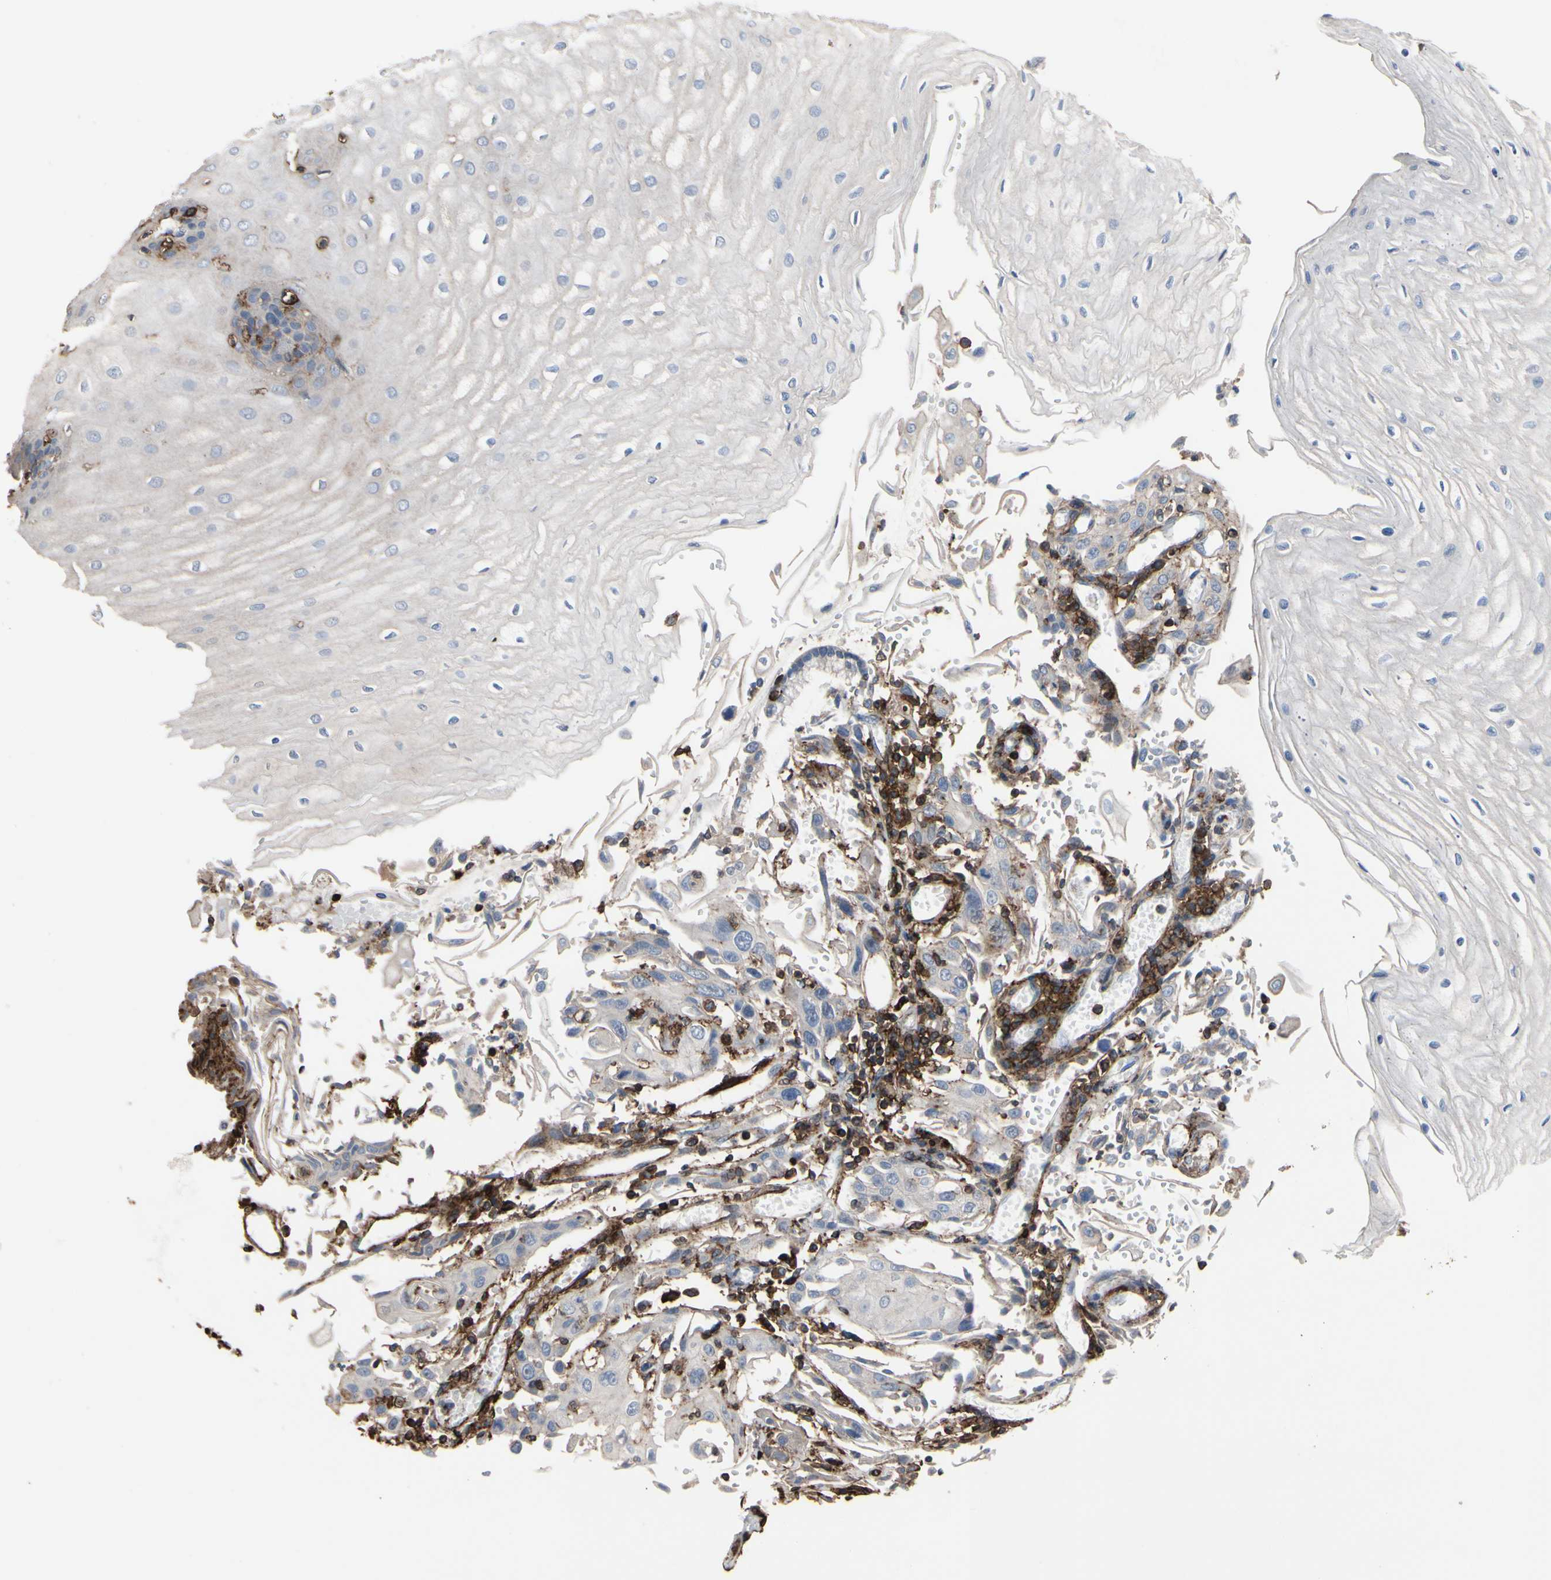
{"staining": {"intensity": "negative", "quantity": "none", "location": "none"}, "tissue": "esophagus", "cell_type": "Squamous epithelial cells", "image_type": "normal", "snomed": [{"axis": "morphology", "description": "Normal tissue, NOS"}, {"axis": "morphology", "description": "Squamous cell carcinoma, NOS"}, {"axis": "topography", "description": "Esophagus"}], "caption": "Squamous epithelial cells show no significant expression in unremarkable esophagus.", "gene": "ANXA6", "patient": {"sex": "male", "age": 65}}